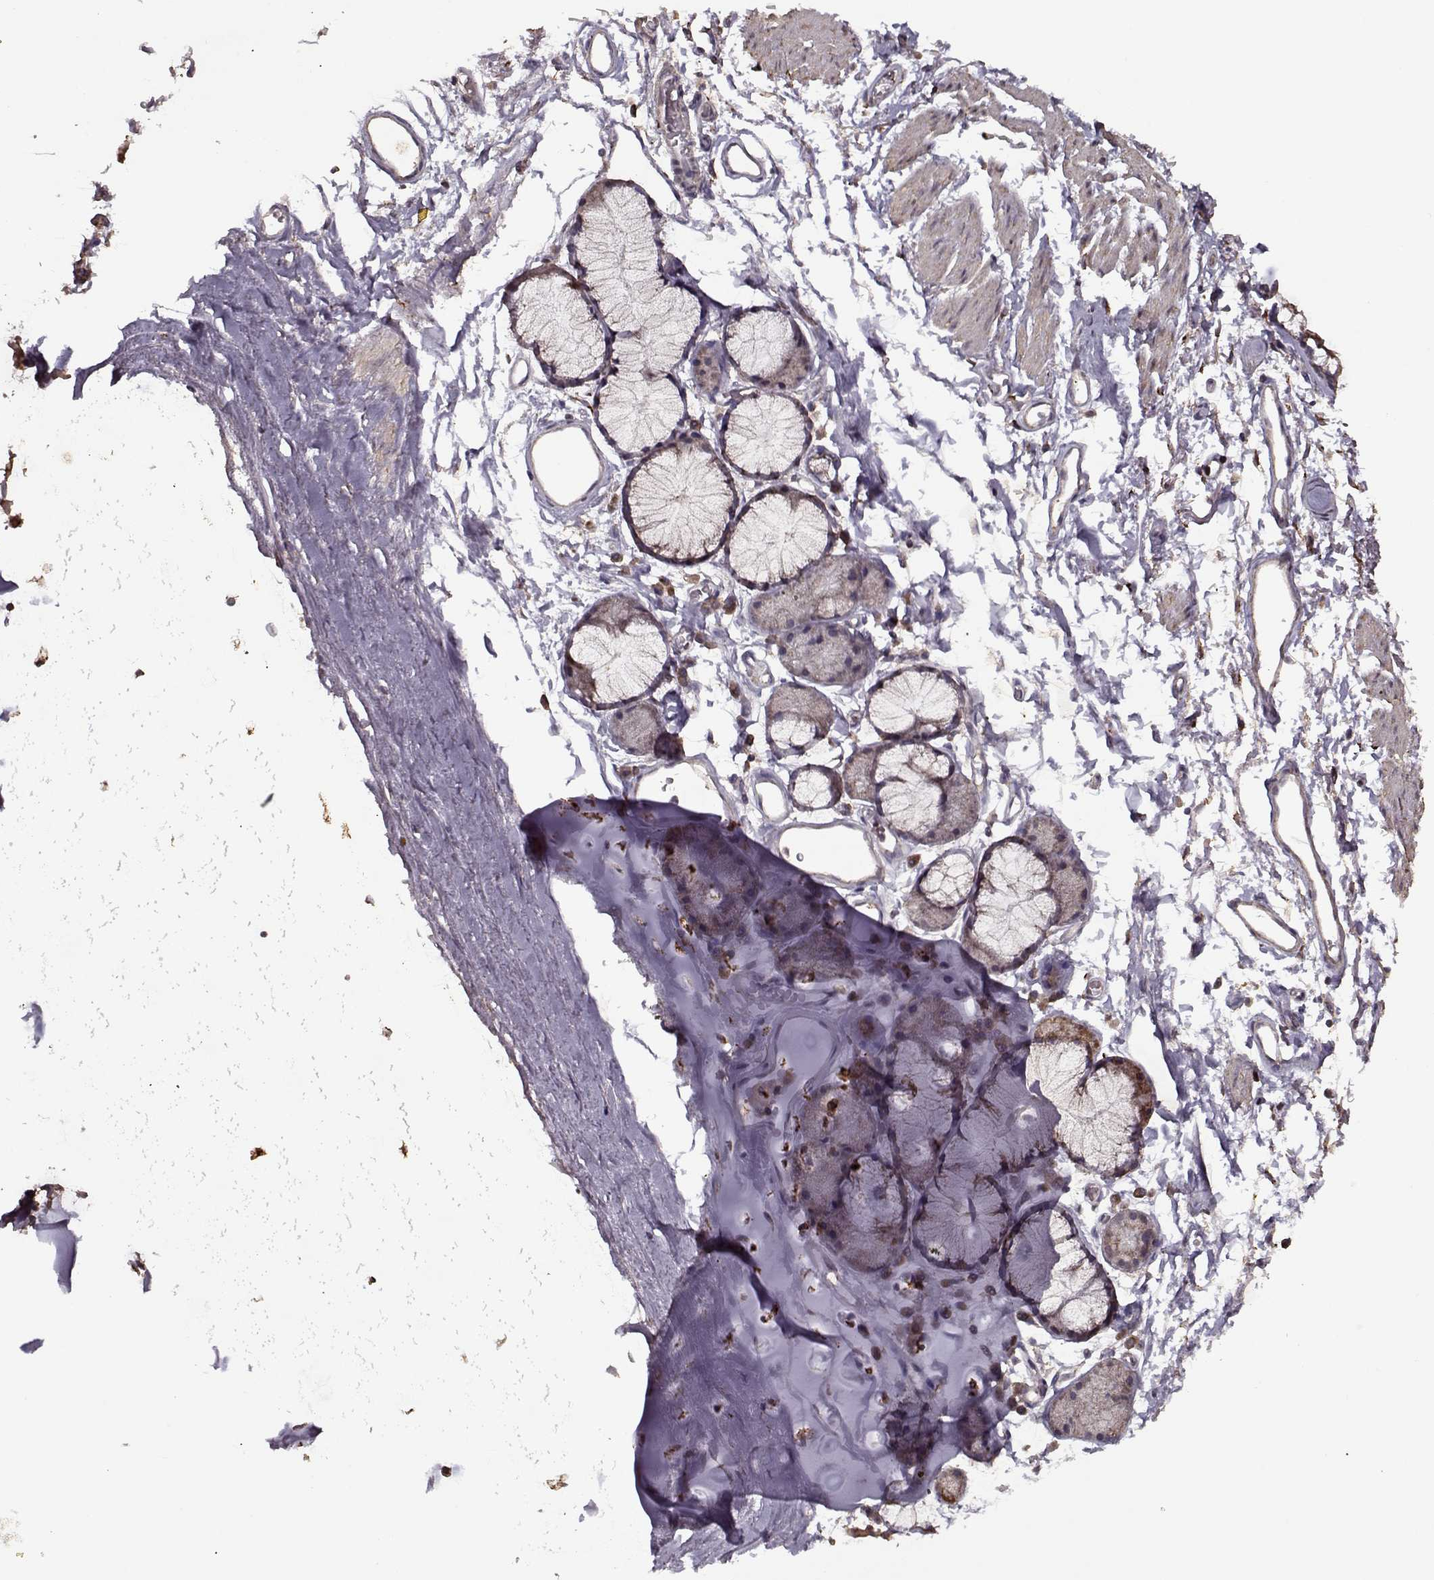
{"staining": {"intensity": "negative", "quantity": "none", "location": "none"}, "tissue": "adipose tissue", "cell_type": "Adipocytes", "image_type": "normal", "snomed": [{"axis": "morphology", "description": "Normal tissue, NOS"}, {"axis": "topography", "description": "Cartilage tissue"}, {"axis": "topography", "description": "Bronchus"}], "caption": "Adipocytes show no significant protein staining in unremarkable adipose tissue. (Stains: DAB (3,3'-diaminobenzidine) IHC with hematoxylin counter stain, Microscopy: brightfield microscopy at high magnification).", "gene": "IMMP1L", "patient": {"sex": "female", "age": 79}}